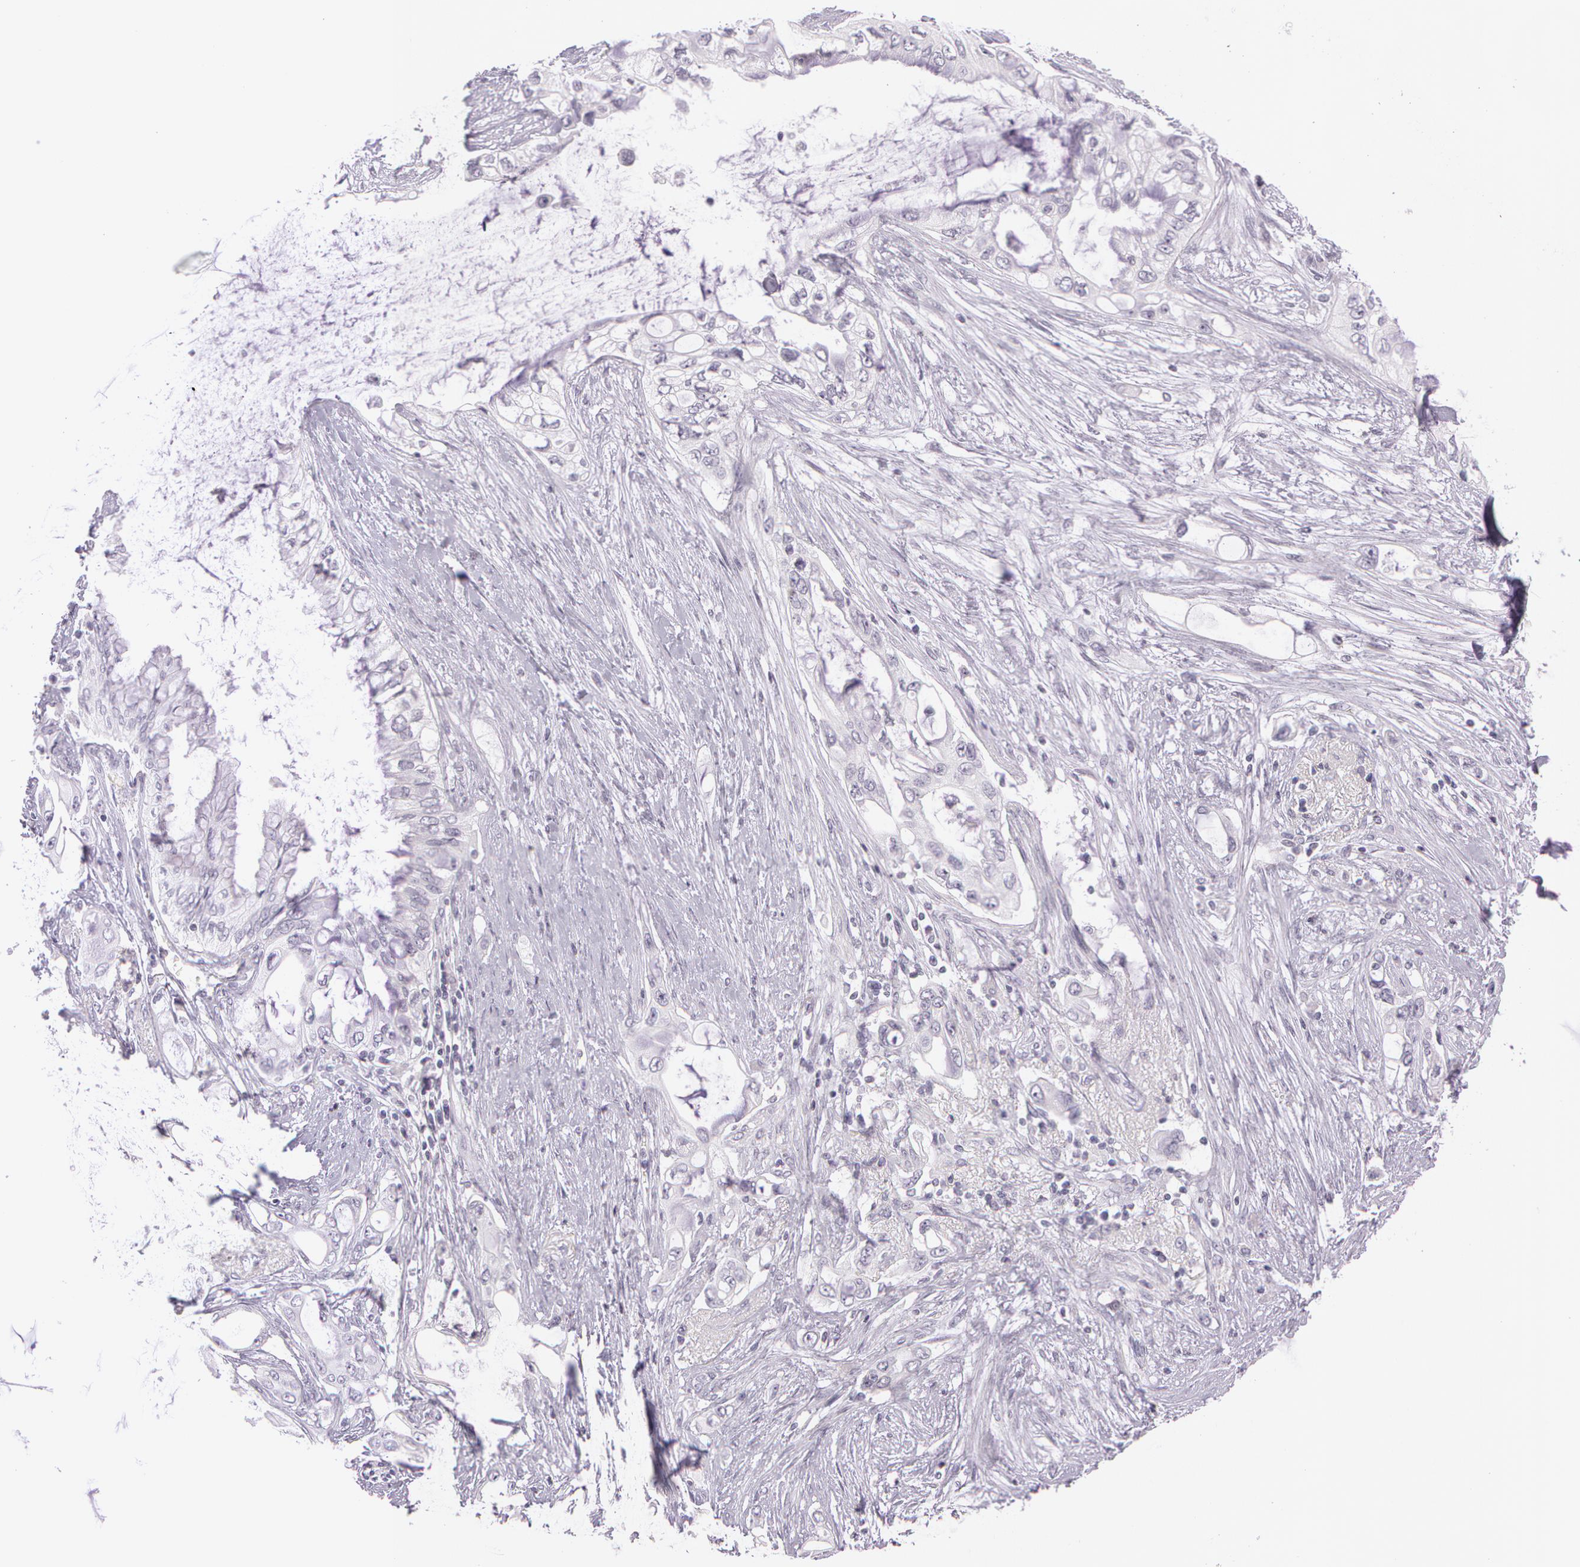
{"staining": {"intensity": "negative", "quantity": "none", "location": "none"}, "tissue": "pancreatic cancer", "cell_type": "Tumor cells", "image_type": "cancer", "snomed": [{"axis": "morphology", "description": "Adenocarcinoma, NOS"}, {"axis": "topography", "description": "Pancreas"}], "caption": "This histopathology image is of pancreatic adenocarcinoma stained with immunohistochemistry (IHC) to label a protein in brown with the nuclei are counter-stained blue. There is no staining in tumor cells. Brightfield microscopy of immunohistochemistry stained with DAB (3,3'-diaminobenzidine) (brown) and hematoxylin (blue), captured at high magnification.", "gene": "OTC", "patient": {"sex": "female", "age": 70}}